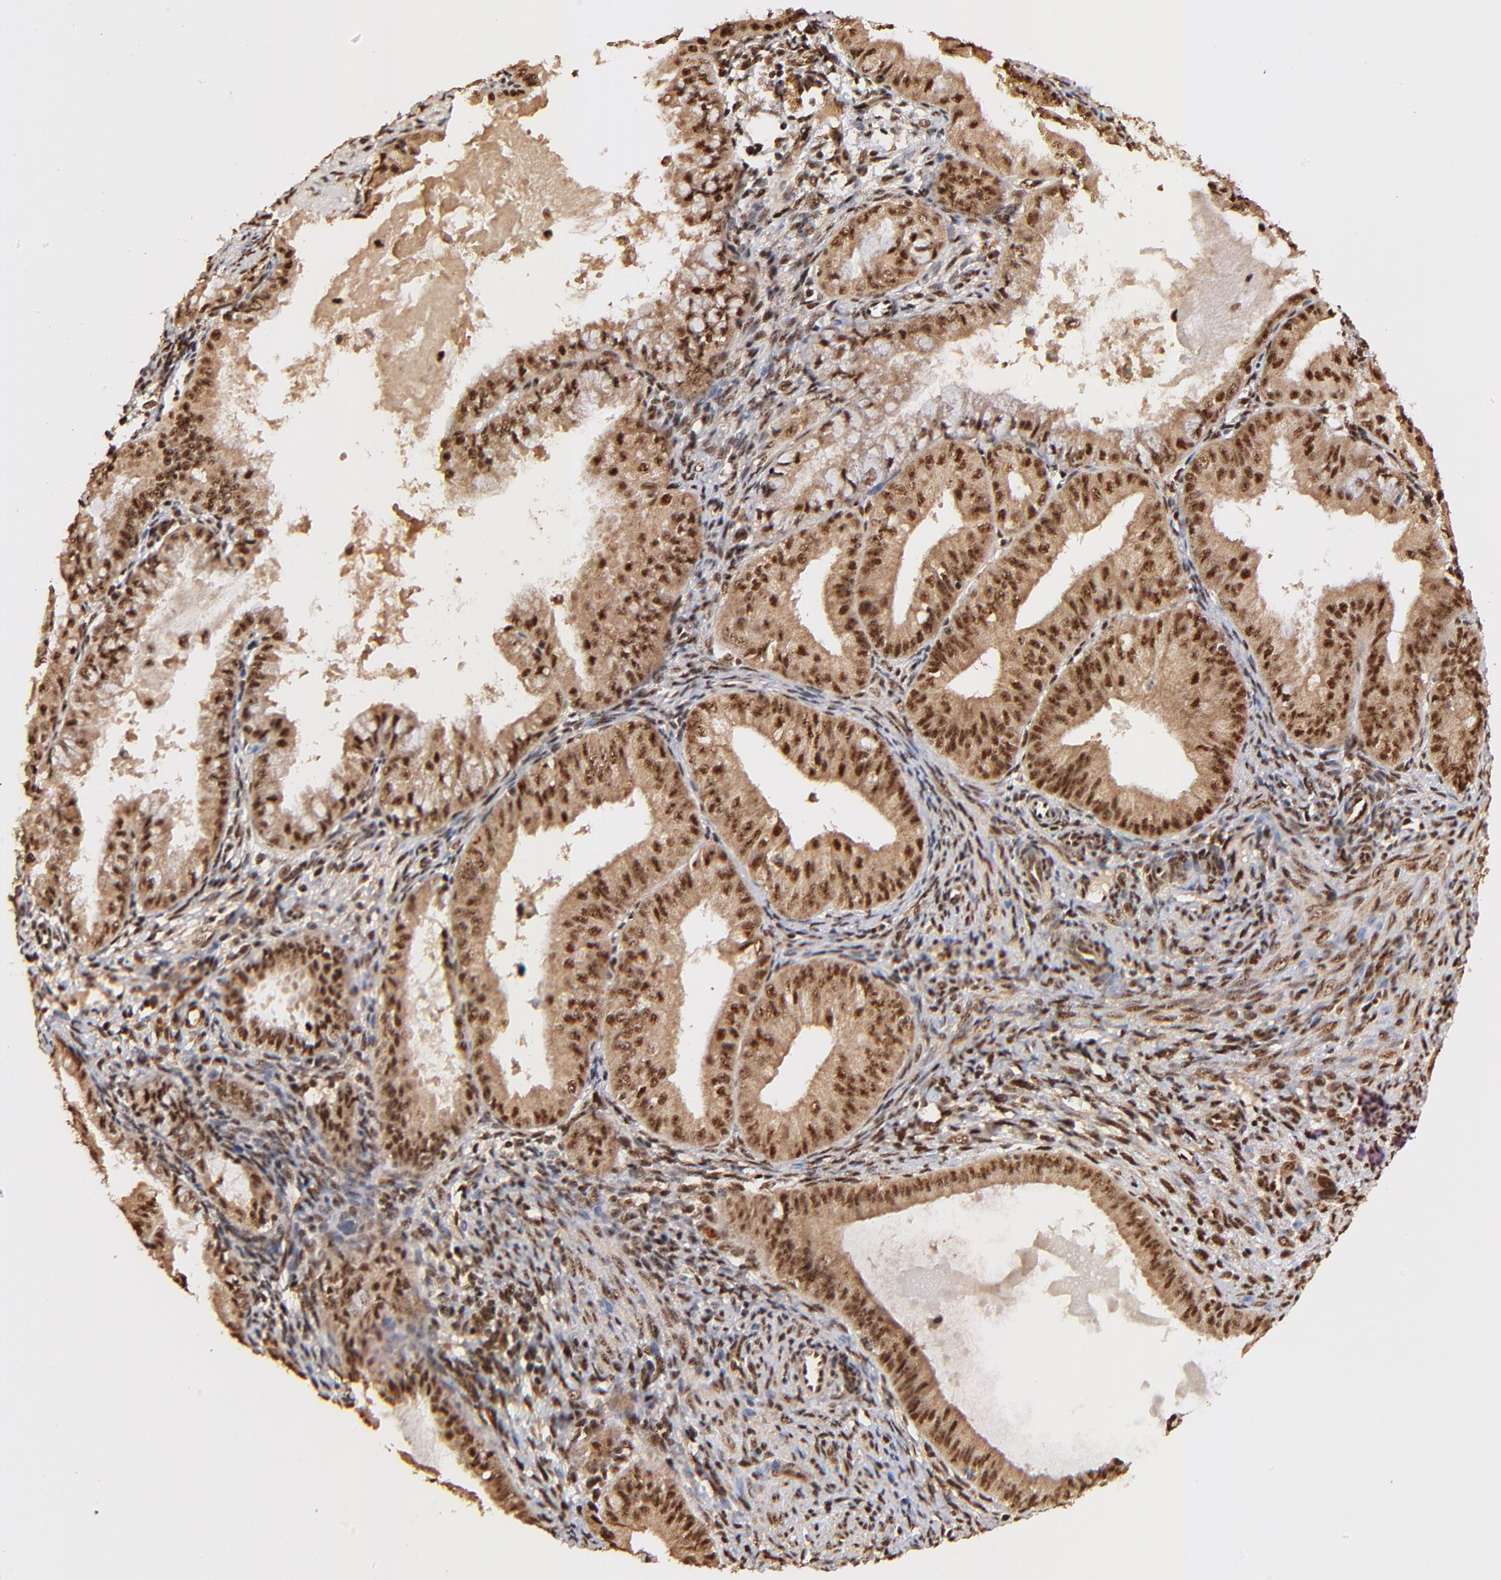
{"staining": {"intensity": "strong", "quantity": ">75%", "location": "cytoplasmic/membranous,nuclear"}, "tissue": "endometrial cancer", "cell_type": "Tumor cells", "image_type": "cancer", "snomed": [{"axis": "morphology", "description": "Adenocarcinoma, NOS"}, {"axis": "topography", "description": "Endometrium"}], "caption": "Endometrial cancer (adenocarcinoma) tissue reveals strong cytoplasmic/membranous and nuclear expression in approximately >75% of tumor cells, visualized by immunohistochemistry.", "gene": "MED12", "patient": {"sex": "female", "age": 76}}